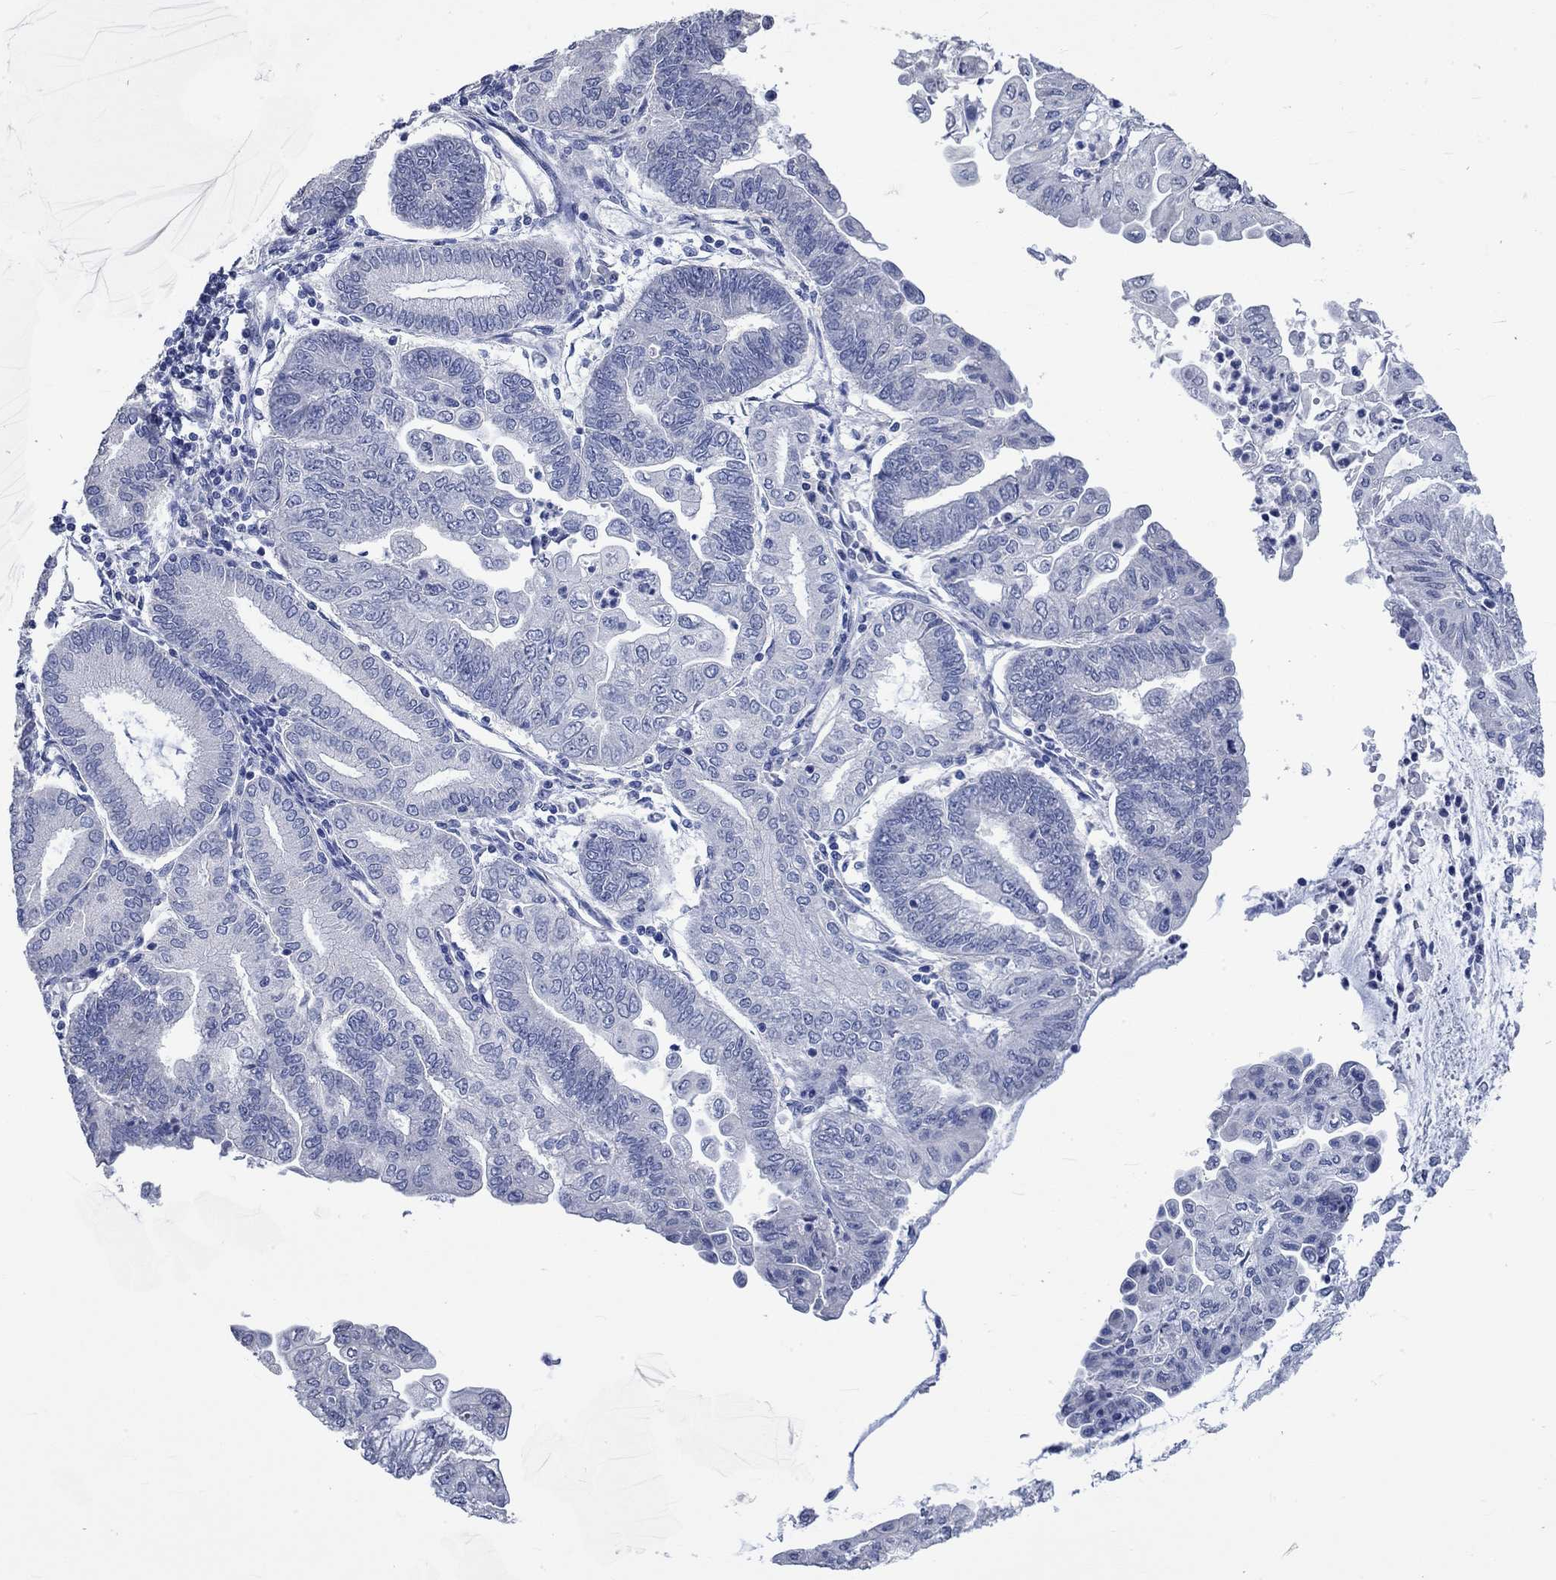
{"staining": {"intensity": "negative", "quantity": "none", "location": "none"}, "tissue": "endometrial cancer", "cell_type": "Tumor cells", "image_type": "cancer", "snomed": [{"axis": "morphology", "description": "Adenocarcinoma, NOS"}, {"axis": "topography", "description": "Endometrium"}], "caption": "Protein analysis of endometrial cancer reveals no significant staining in tumor cells.", "gene": "C4orf47", "patient": {"sex": "female", "age": 55}}